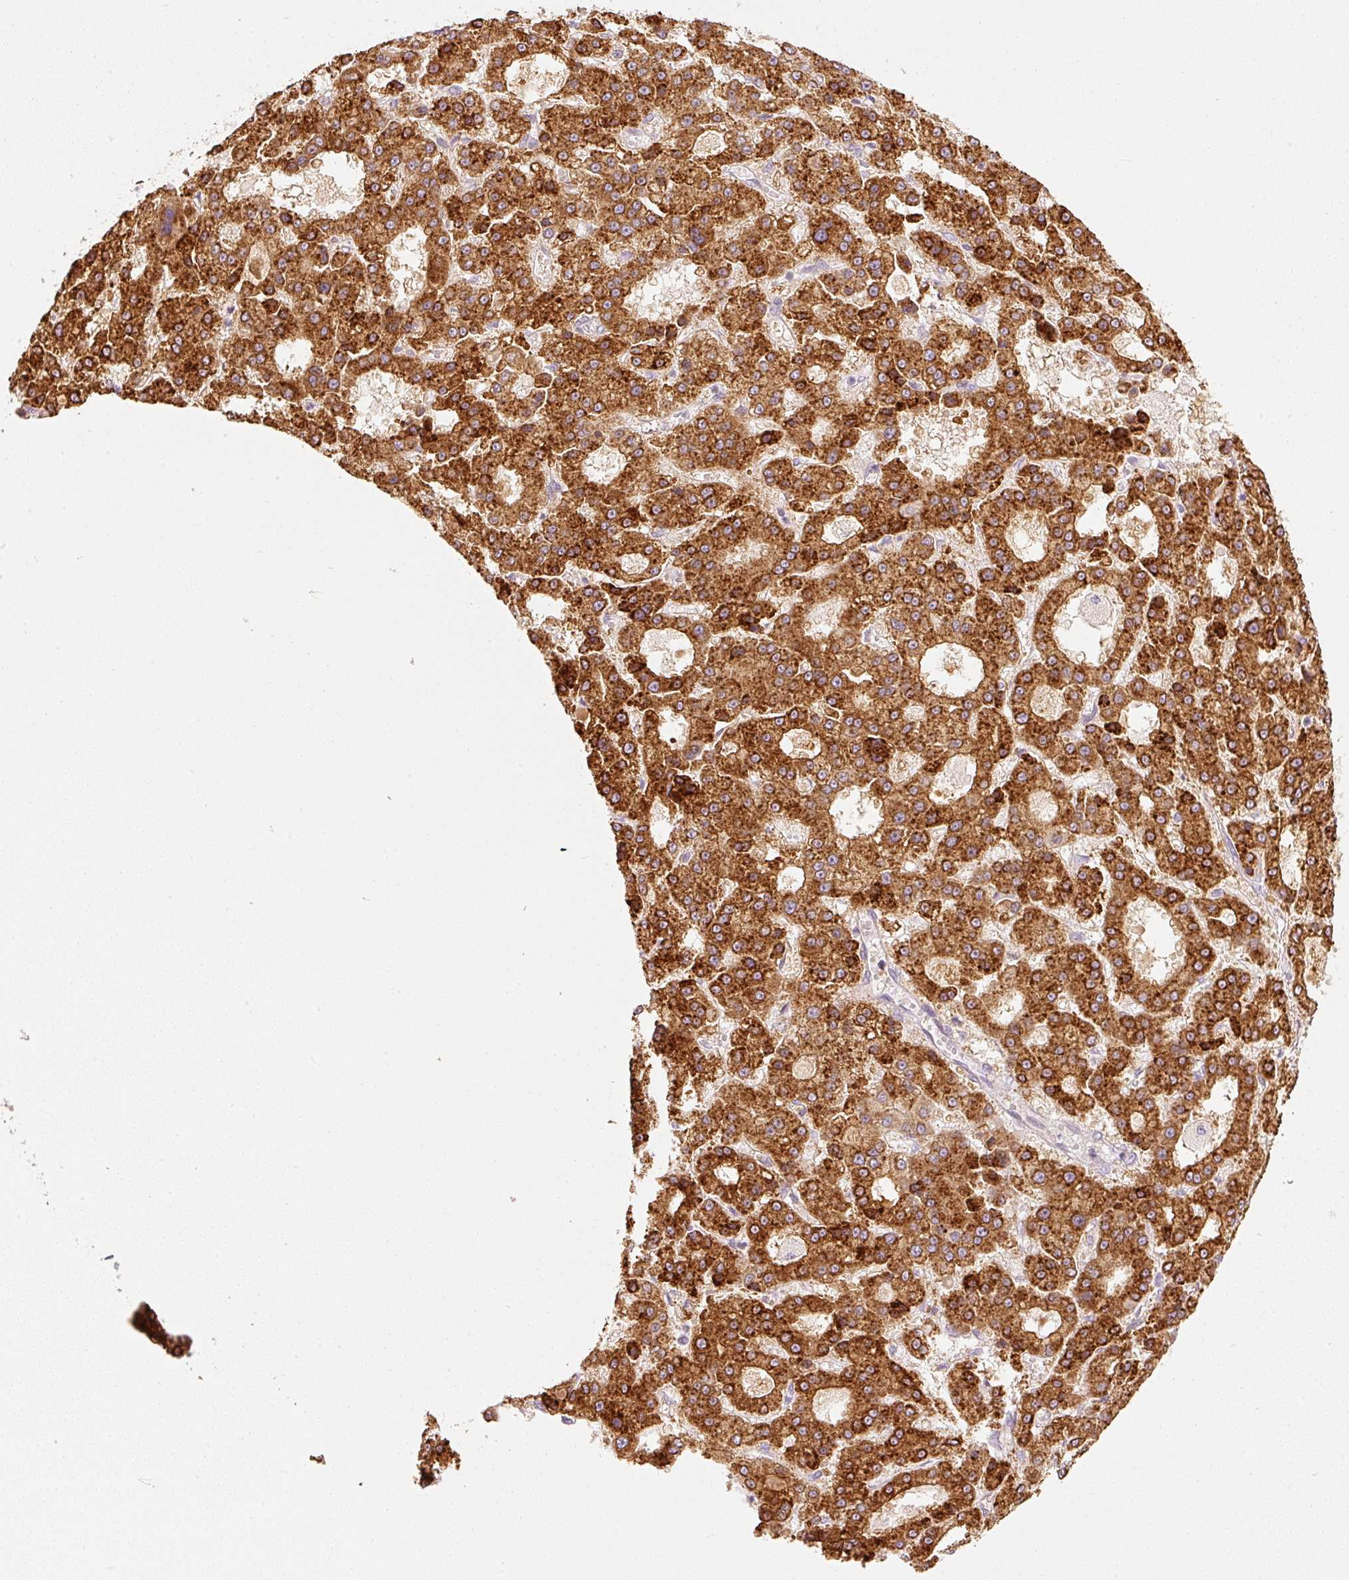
{"staining": {"intensity": "strong", "quantity": ">75%", "location": "cytoplasmic/membranous"}, "tissue": "liver cancer", "cell_type": "Tumor cells", "image_type": "cancer", "snomed": [{"axis": "morphology", "description": "Carcinoma, Hepatocellular, NOS"}, {"axis": "topography", "description": "Liver"}], "caption": "Immunohistochemical staining of liver cancer shows high levels of strong cytoplasmic/membranous staining in about >75% of tumor cells.", "gene": "SLC20A1", "patient": {"sex": "male", "age": 70}}